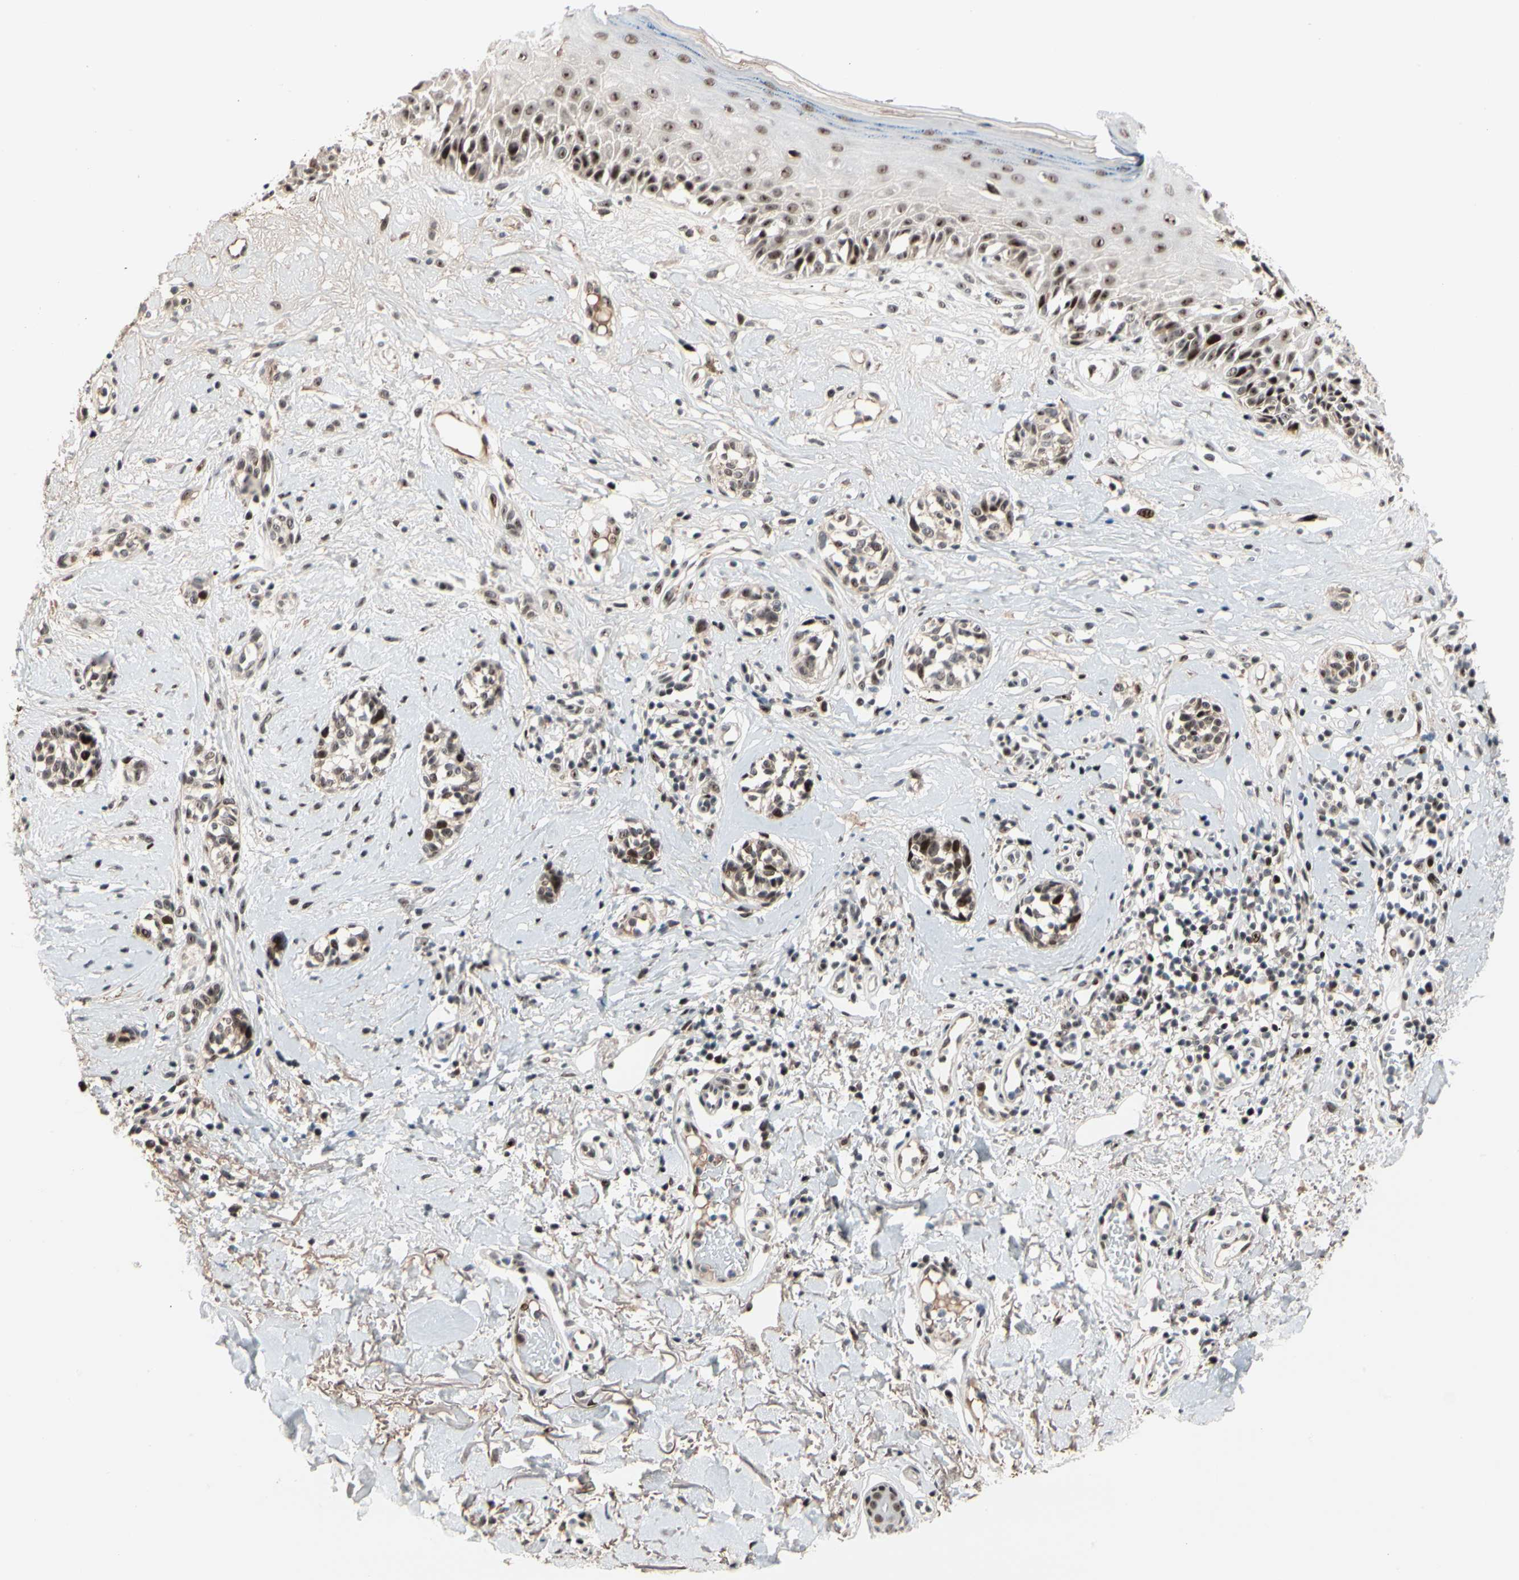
{"staining": {"intensity": "moderate", "quantity": ">75%", "location": "nuclear"}, "tissue": "melanoma", "cell_type": "Tumor cells", "image_type": "cancer", "snomed": [{"axis": "morphology", "description": "Malignant melanoma, NOS"}, {"axis": "topography", "description": "Skin"}], "caption": "Melanoma stained with immunohistochemistry (IHC) demonstrates moderate nuclear positivity in about >75% of tumor cells.", "gene": "FOXO3", "patient": {"sex": "male", "age": 64}}